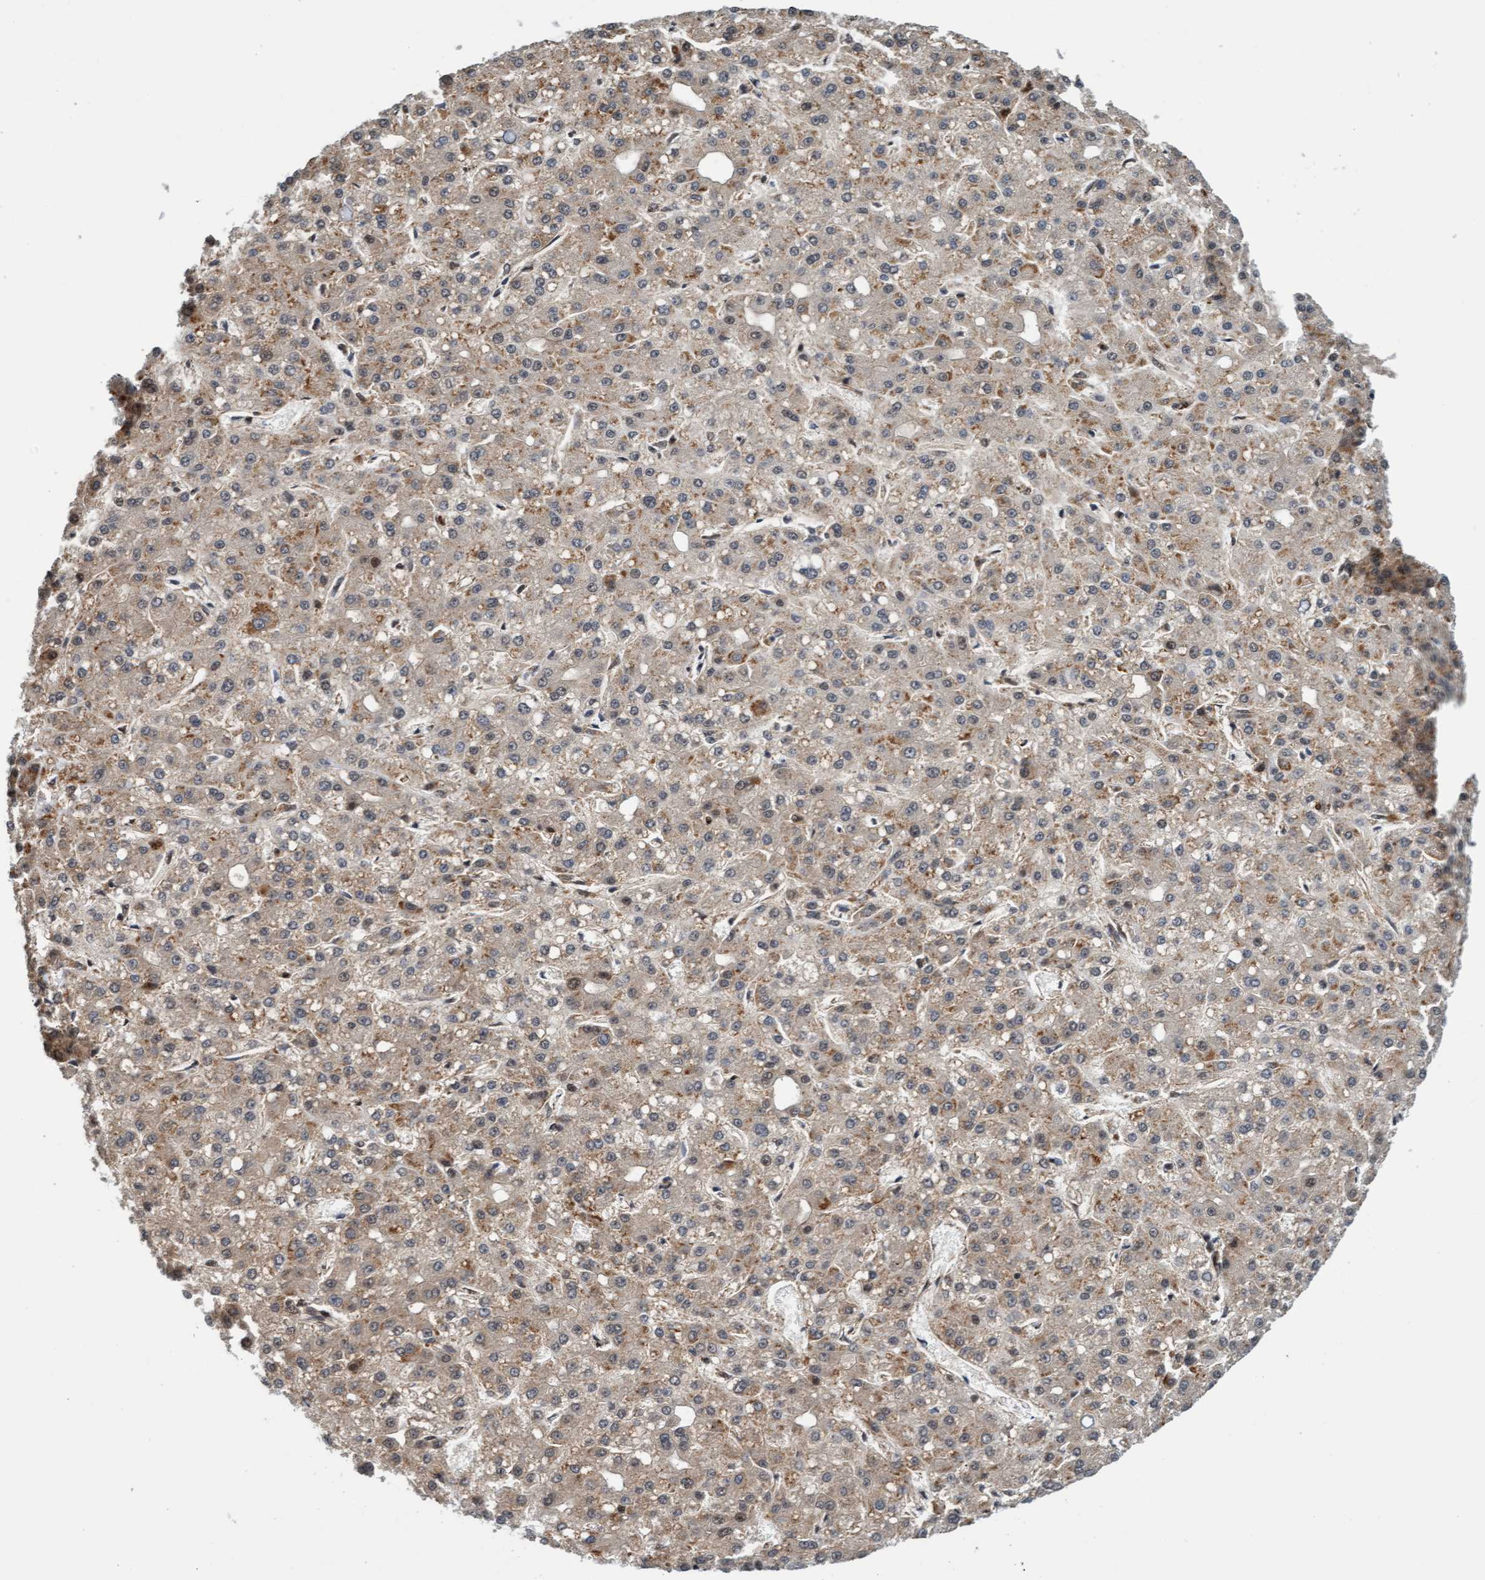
{"staining": {"intensity": "weak", "quantity": "25%-75%", "location": "cytoplasmic/membranous"}, "tissue": "liver cancer", "cell_type": "Tumor cells", "image_type": "cancer", "snomed": [{"axis": "morphology", "description": "Carcinoma, Hepatocellular, NOS"}, {"axis": "topography", "description": "Liver"}], "caption": "Human liver cancer (hepatocellular carcinoma) stained with a protein marker shows weak staining in tumor cells.", "gene": "STXBP4", "patient": {"sex": "male", "age": 67}}